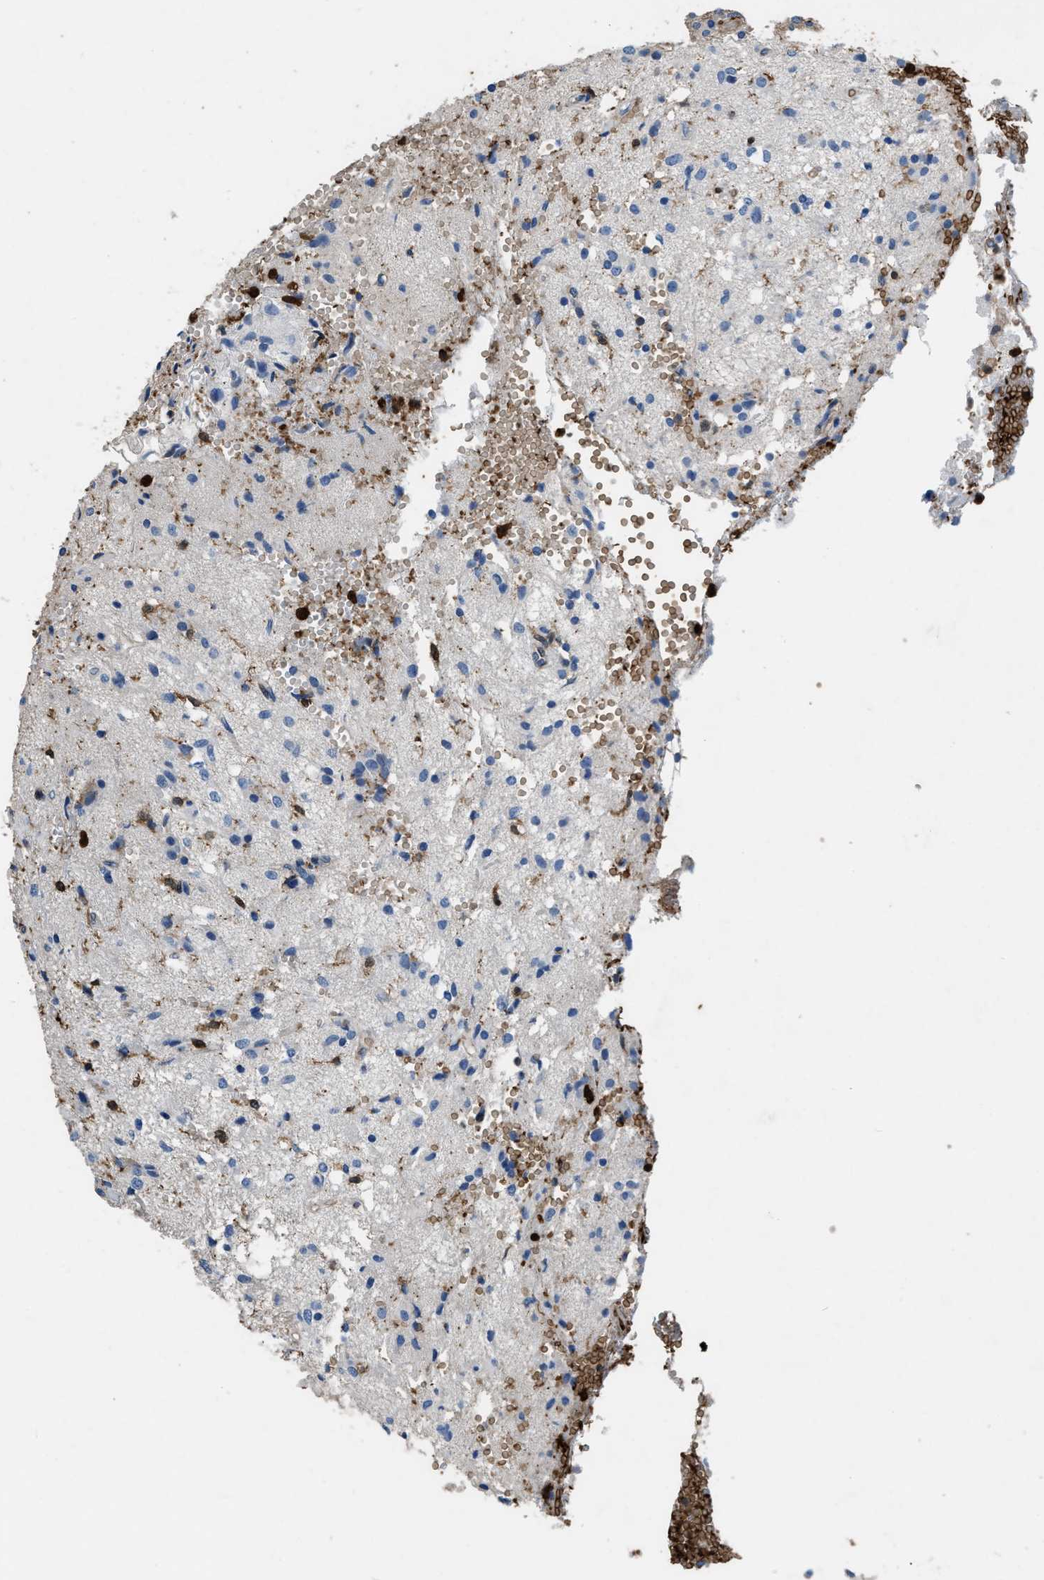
{"staining": {"intensity": "negative", "quantity": "none", "location": "none"}, "tissue": "glioma", "cell_type": "Tumor cells", "image_type": "cancer", "snomed": [{"axis": "morphology", "description": "Glioma, malignant, High grade"}, {"axis": "topography", "description": "Brain"}], "caption": "The image displays no staining of tumor cells in glioma. The staining is performed using DAB (3,3'-diaminobenzidine) brown chromogen with nuclei counter-stained in using hematoxylin.", "gene": "ARHGDIB", "patient": {"sex": "female", "age": 59}}